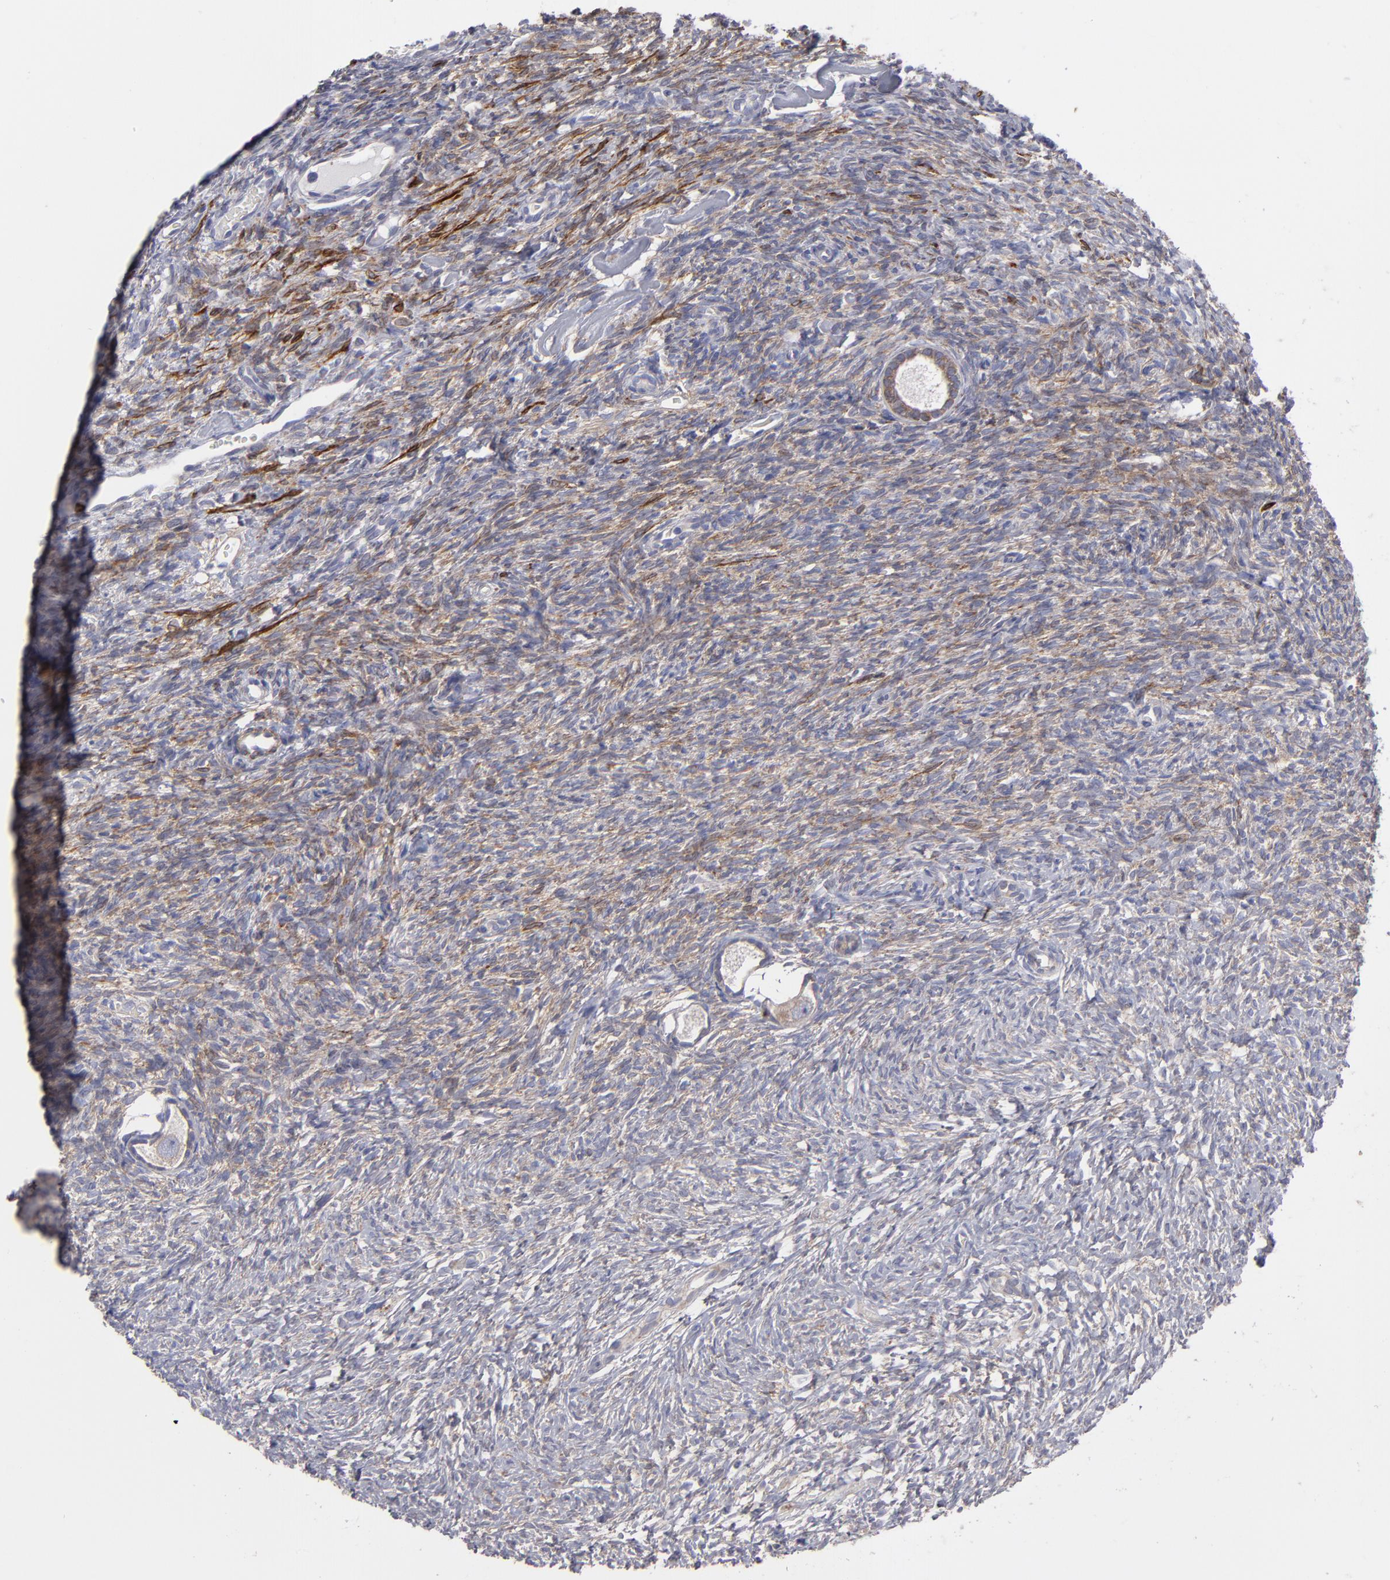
{"staining": {"intensity": "moderate", "quantity": ">75%", "location": "cytoplasmic/membranous"}, "tissue": "ovary", "cell_type": "Follicle cells", "image_type": "normal", "snomed": [{"axis": "morphology", "description": "Normal tissue, NOS"}, {"axis": "topography", "description": "Ovary"}], "caption": "IHC staining of unremarkable ovary, which shows medium levels of moderate cytoplasmic/membranous positivity in about >75% of follicle cells indicating moderate cytoplasmic/membranous protein positivity. The staining was performed using DAB (3,3'-diaminobenzidine) (brown) for protein detection and nuclei were counterstained in hematoxylin (blue).", "gene": "SLMAP", "patient": {"sex": "female", "age": 35}}